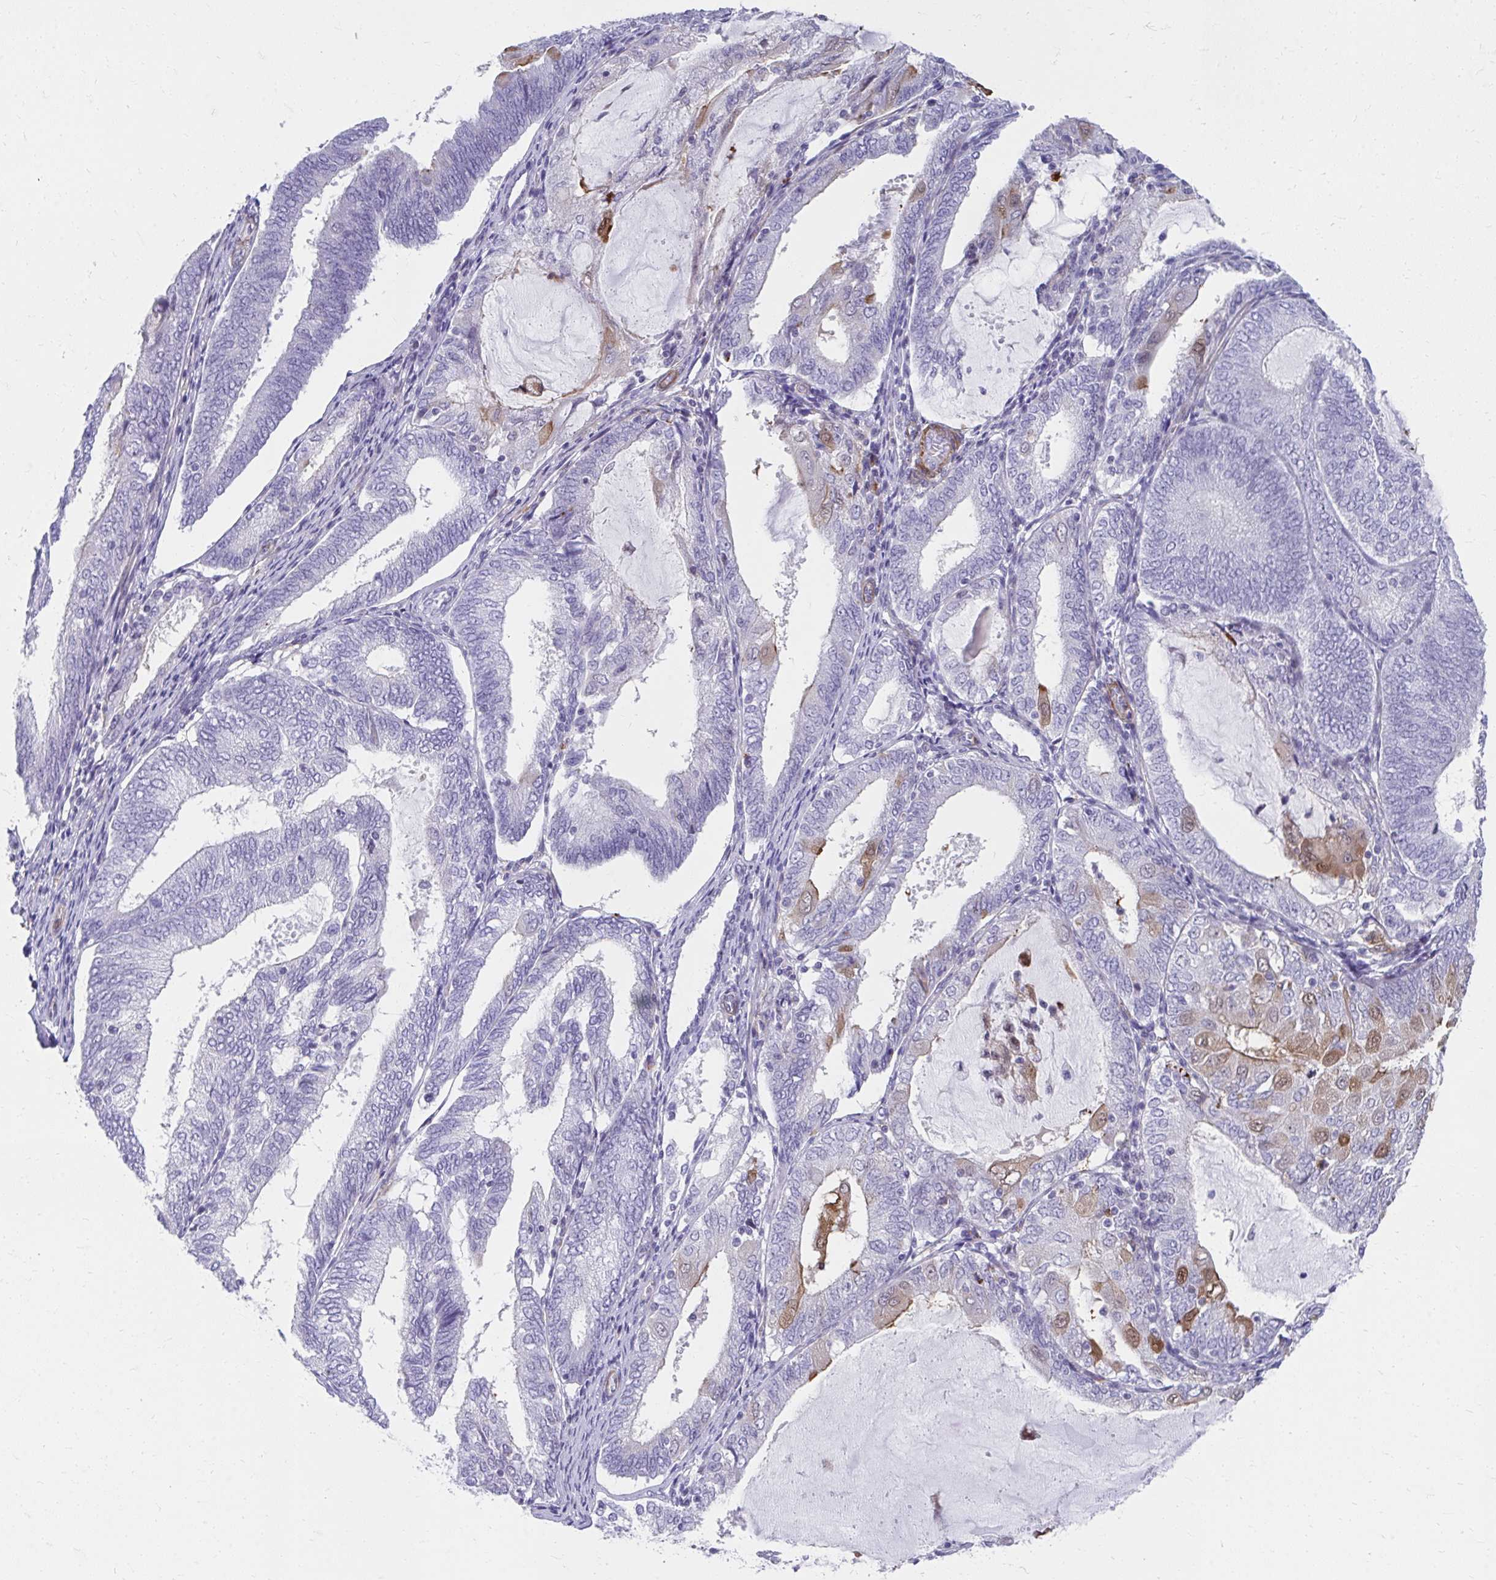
{"staining": {"intensity": "weak", "quantity": "<25%", "location": "cytoplasmic/membranous,nuclear"}, "tissue": "endometrial cancer", "cell_type": "Tumor cells", "image_type": "cancer", "snomed": [{"axis": "morphology", "description": "Adenocarcinoma, NOS"}, {"axis": "topography", "description": "Endometrium"}], "caption": "High power microscopy histopathology image of an immunohistochemistry micrograph of endometrial adenocarcinoma, revealing no significant staining in tumor cells.", "gene": "CSTB", "patient": {"sex": "female", "age": 81}}